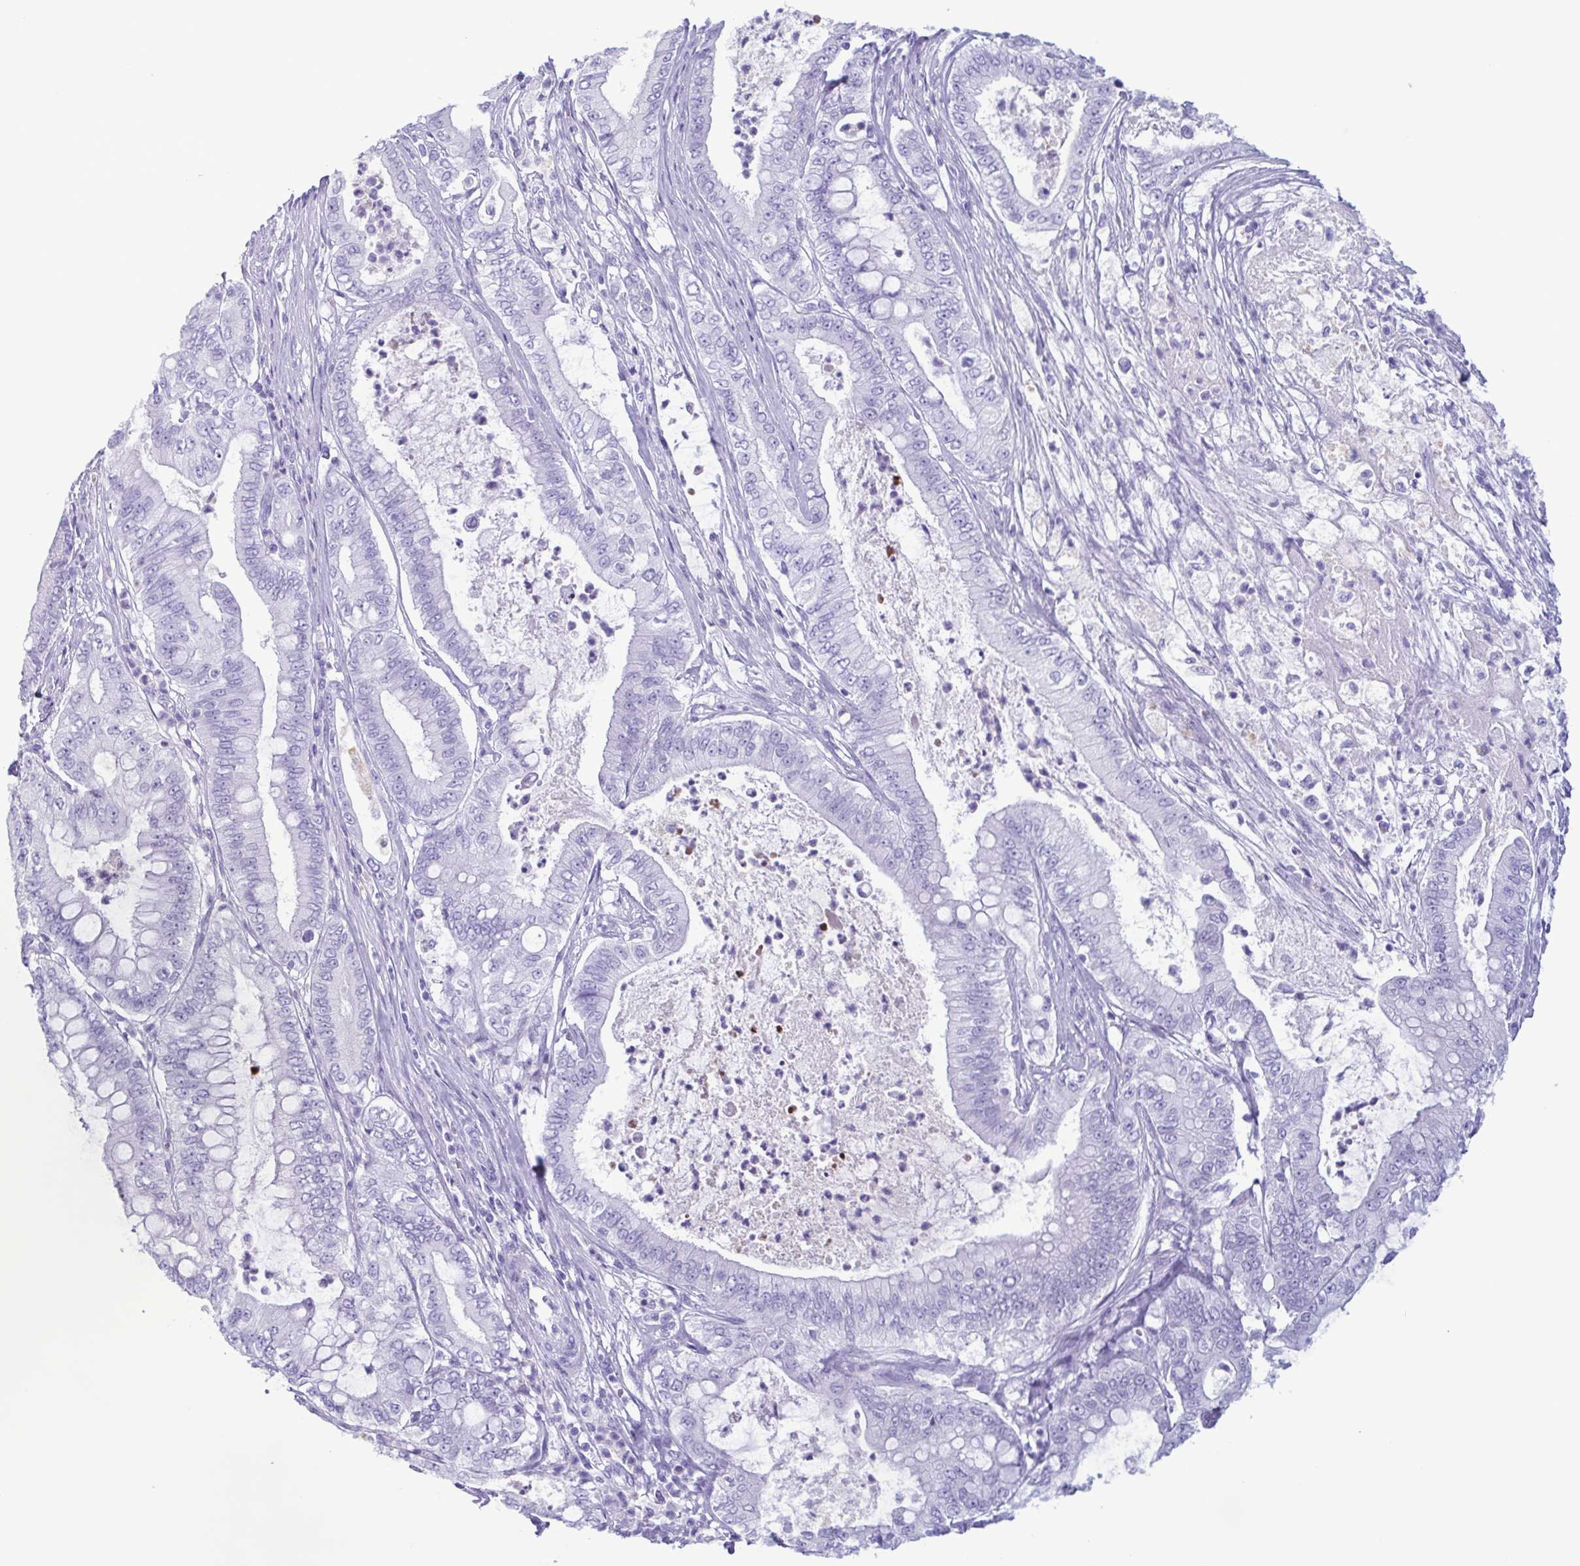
{"staining": {"intensity": "negative", "quantity": "none", "location": "none"}, "tissue": "pancreatic cancer", "cell_type": "Tumor cells", "image_type": "cancer", "snomed": [{"axis": "morphology", "description": "Adenocarcinoma, NOS"}, {"axis": "topography", "description": "Pancreas"}], "caption": "Tumor cells show no significant protein expression in adenocarcinoma (pancreatic).", "gene": "LTF", "patient": {"sex": "male", "age": 71}}